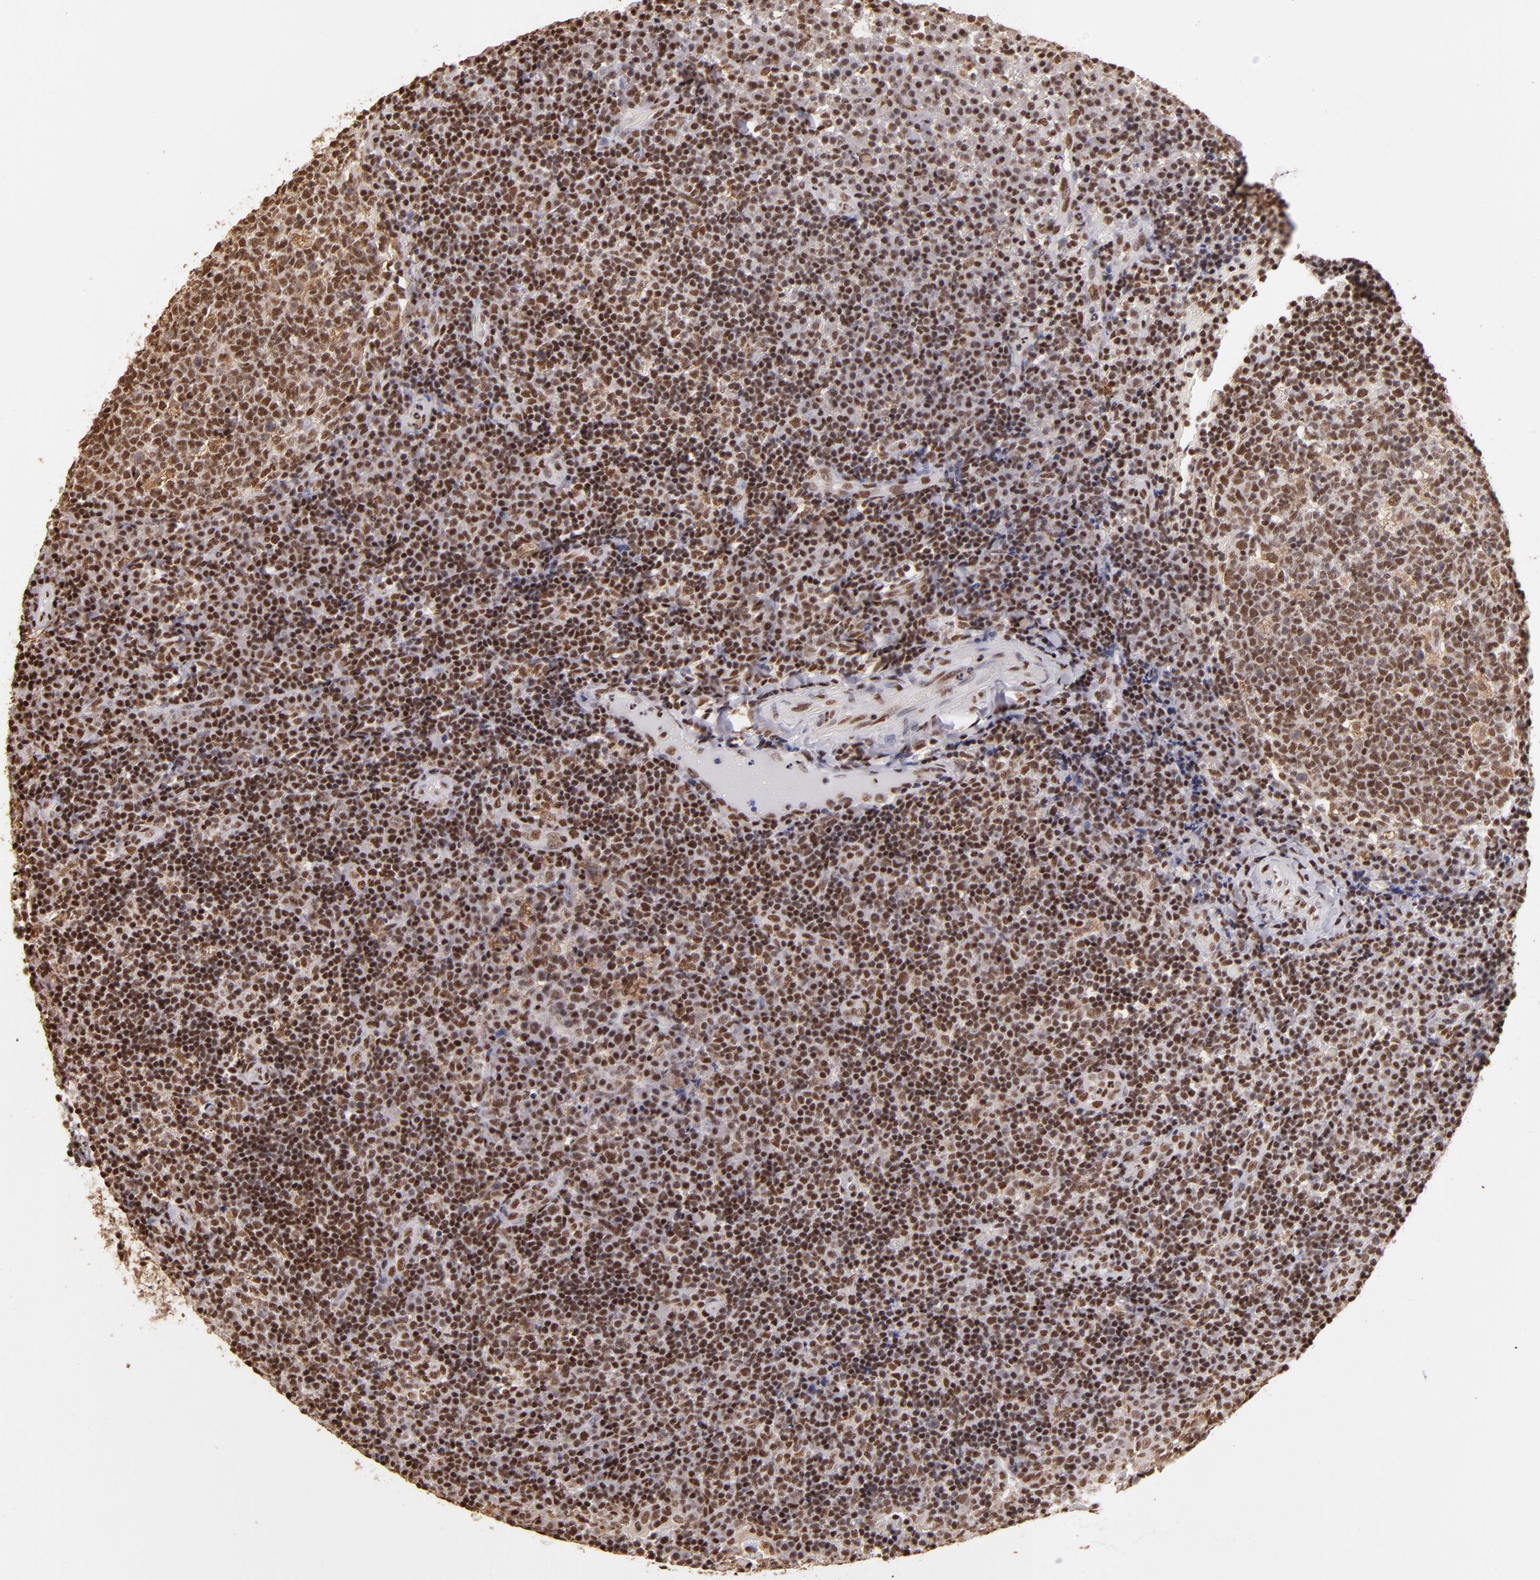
{"staining": {"intensity": "strong", "quantity": ">75%", "location": "nuclear"}, "tissue": "tonsil", "cell_type": "Germinal center cells", "image_type": "normal", "snomed": [{"axis": "morphology", "description": "Normal tissue, NOS"}, {"axis": "topography", "description": "Tonsil"}], "caption": "DAB (3,3'-diaminobenzidine) immunohistochemical staining of normal human tonsil reveals strong nuclear protein expression in approximately >75% of germinal center cells. (IHC, brightfield microscopy, high magnification).", "gene": "SP1", "patient": {"sex": "female", "age": 40}}